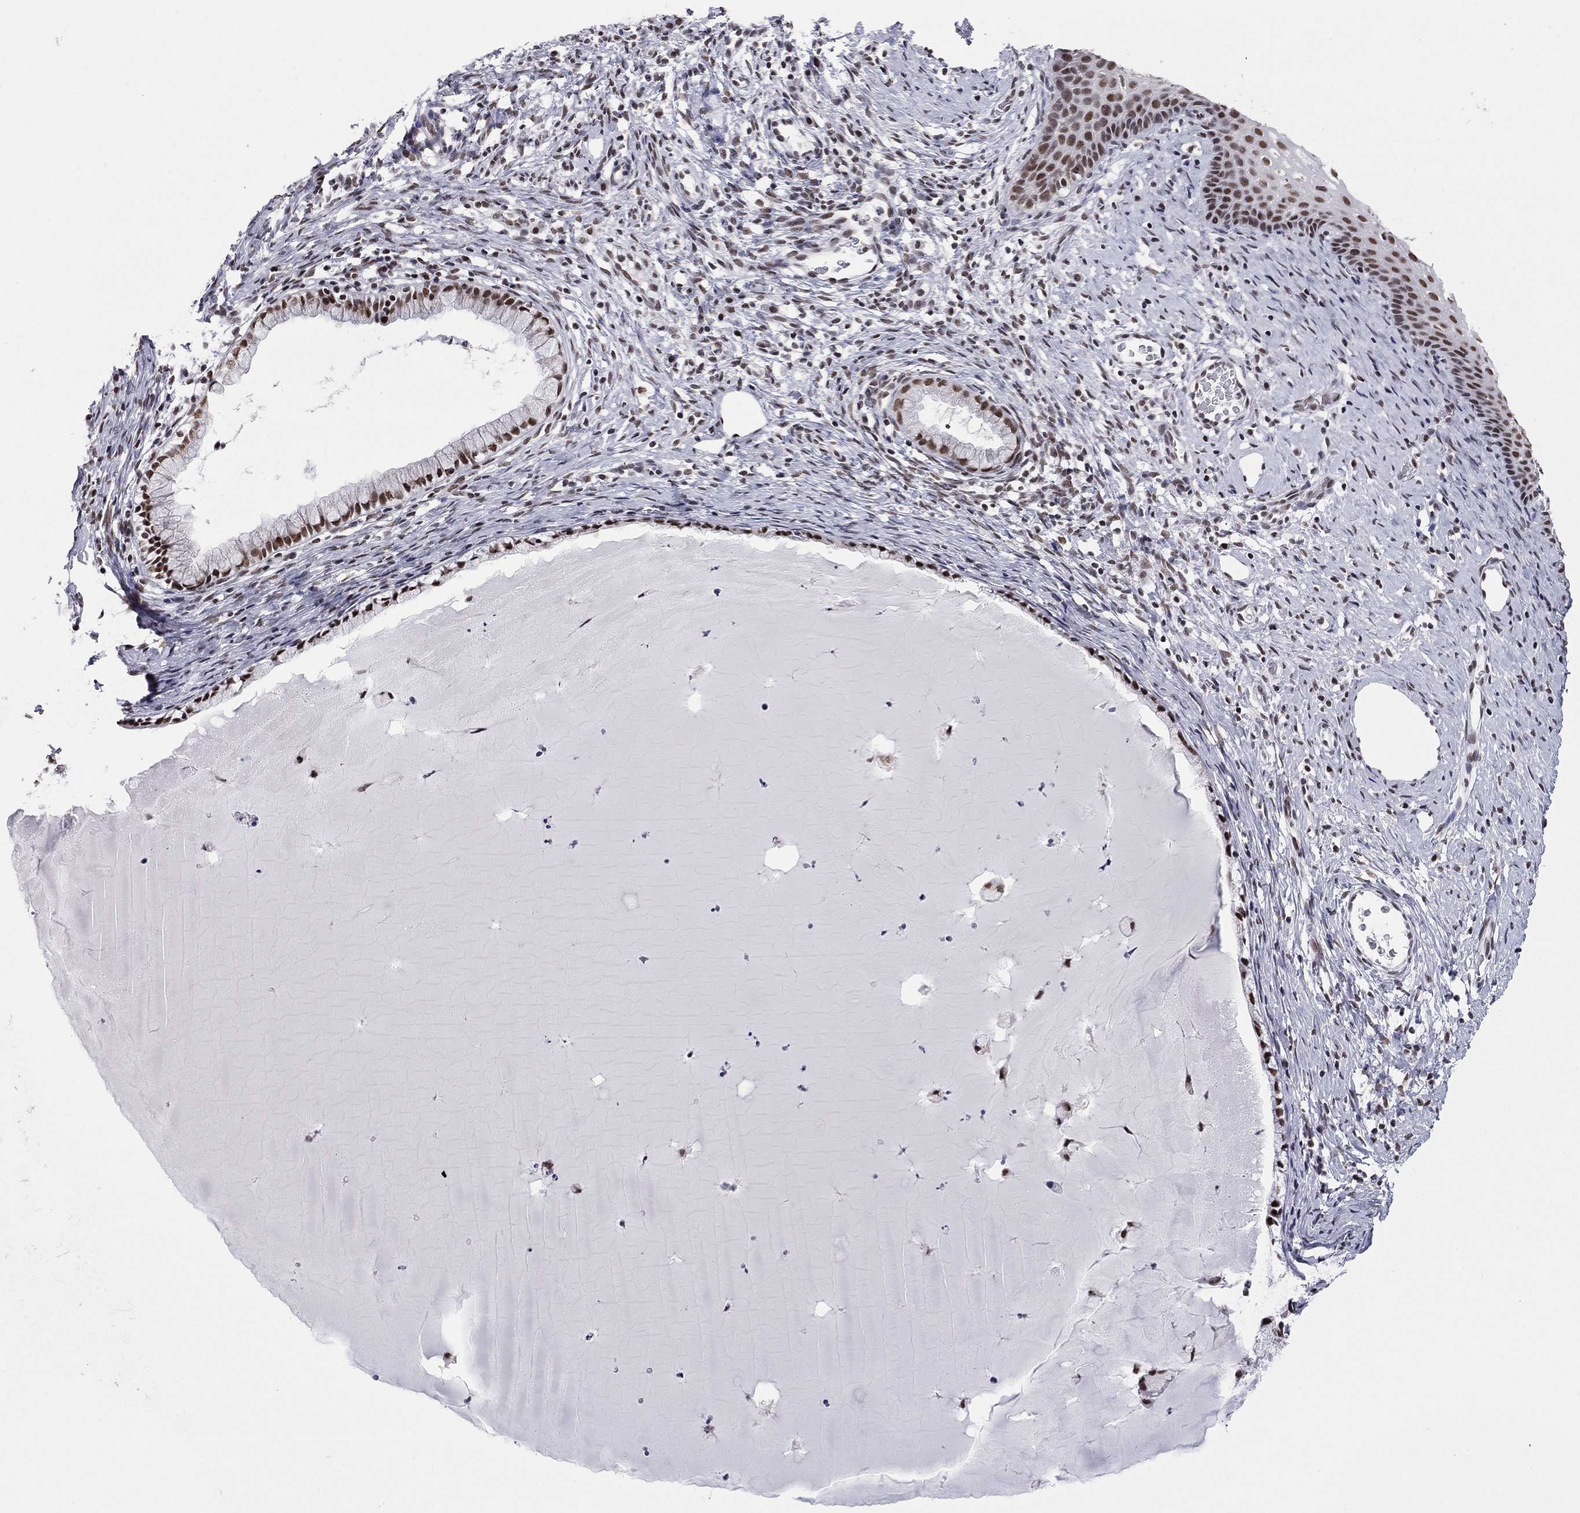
{"staining": {"intensity": "moderate", "quantity": "25%-75%", "location": "nuclear"}, "tissue": "cervix", "cell_type": "Glandular cells", "image_type": "normal", "snomed": [{"axis": "morphology", "description": "Normal tissue, NOS"}, {"axis": "topography", "description": "Cervix"}], "caption": "Immunohistochemical staining of normal cervix exhibits 25%-75% levels of moderate nuclear protein positivity in approximately 25%-75% of glandular cells.", "gene": "ETV5", "patient": {"sex": "female", "age": 39}}